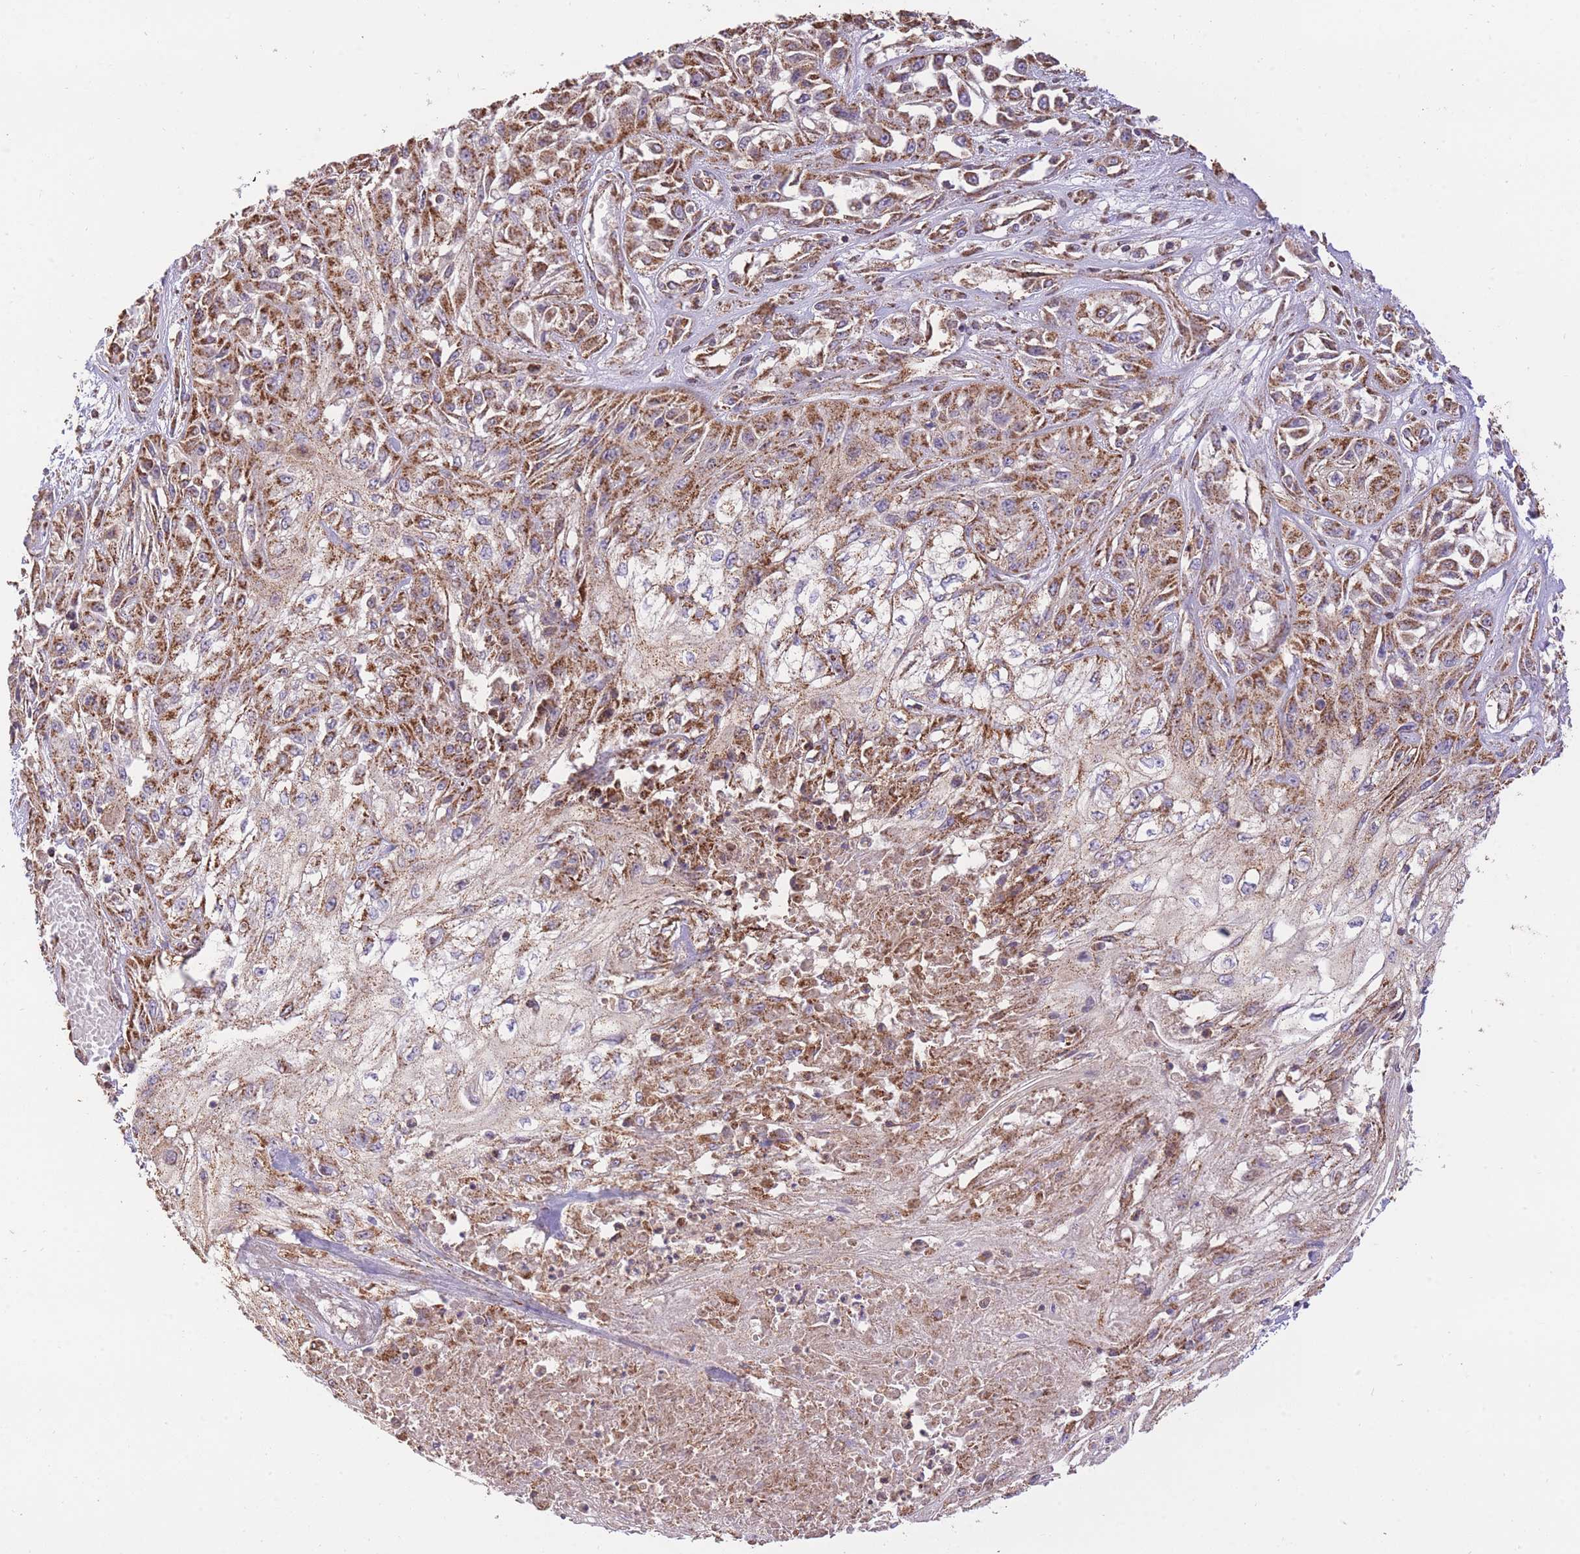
{"staining": {"intensity": "strong", "quantity": ">75%", "location": "cytoplasmic/membranous"}, "tissue": "skin cancer", "cell_type": "Tumor cells", "image_type": "cancer", "snomed": [{"axis": "morphology", "description": "Squamous cell carcinoma, NOS"}, {"axis": "morphology", "description": "Squamous cell carcinoma, metastatic, NOS"}, {"axis": "topography", "description": "Skin"}, {"axis": "topography", "description": "Lymph node"}], "caption": "Immunohistochemical staining of skin metastatic squamous cell carcinoma reveals strong cytoplasmic/membranous protein staining in approximately >75% of tumor cells. The protein is stained brown, and the nuclei are stained in blue (DAB IHC with brightfield microscopy, high magnification).", "gene": "PREP", "patient": {"sex": "male", "age": 75}}